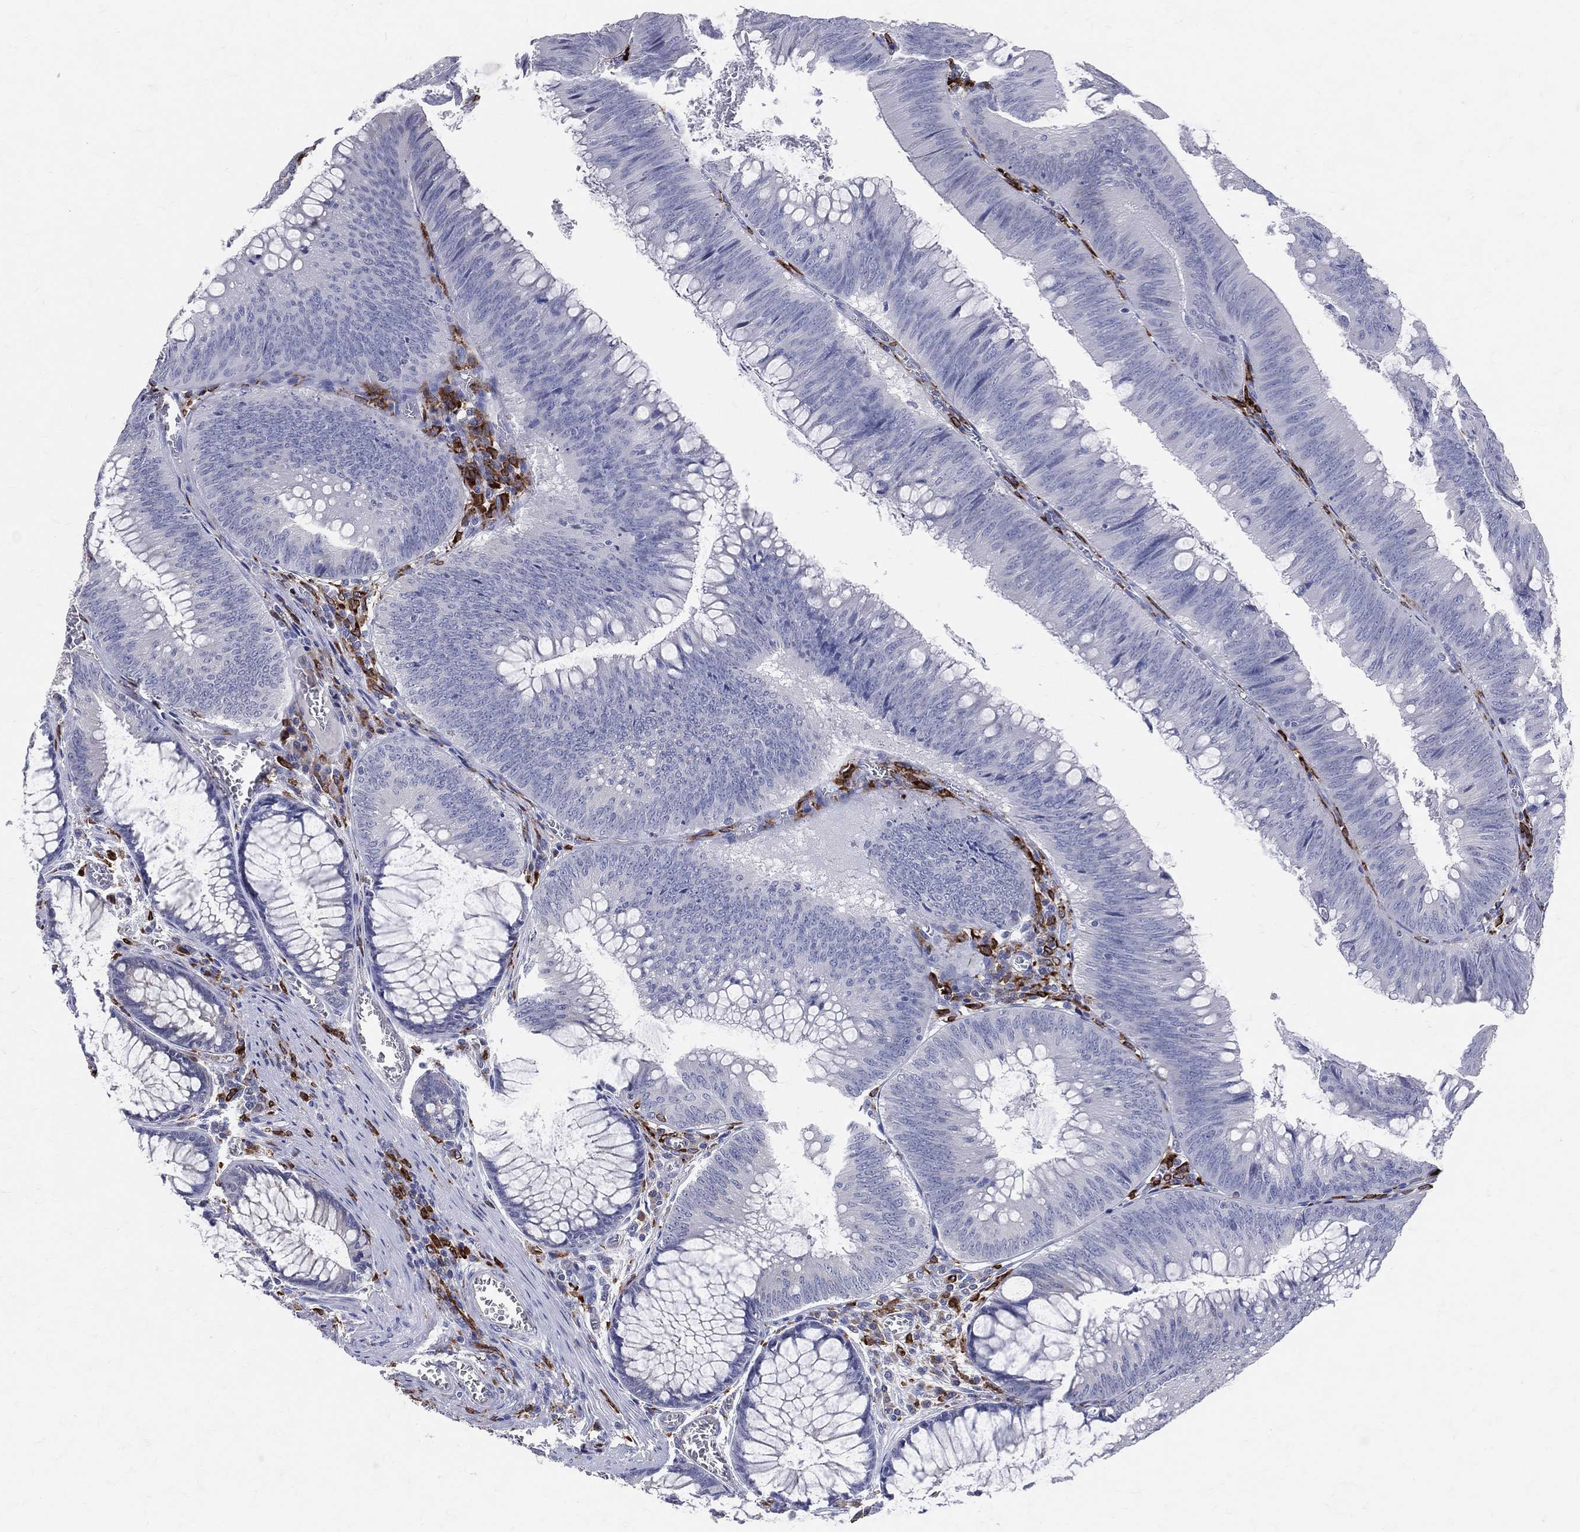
{"staining": {"intensity": "negative", "quantity": "none", "location": "none"}, "tissue": "colorectal cancer", "cell_type": "Tumor cells", "image_type": "cancer", "snomed": [{"axis": "morphology", "description": "Adenocarcinoma, NOS"}, {"axis": "topography", "description": "Rectum"}], "caption": "The immunohistochemistry (IHC) histopathology image has no significant positivity in tumor cells of colorectal cancer (adenocarcinoma) tissue.", "gene": "CD74", "patient": {"sex": "female", "age": 72}}